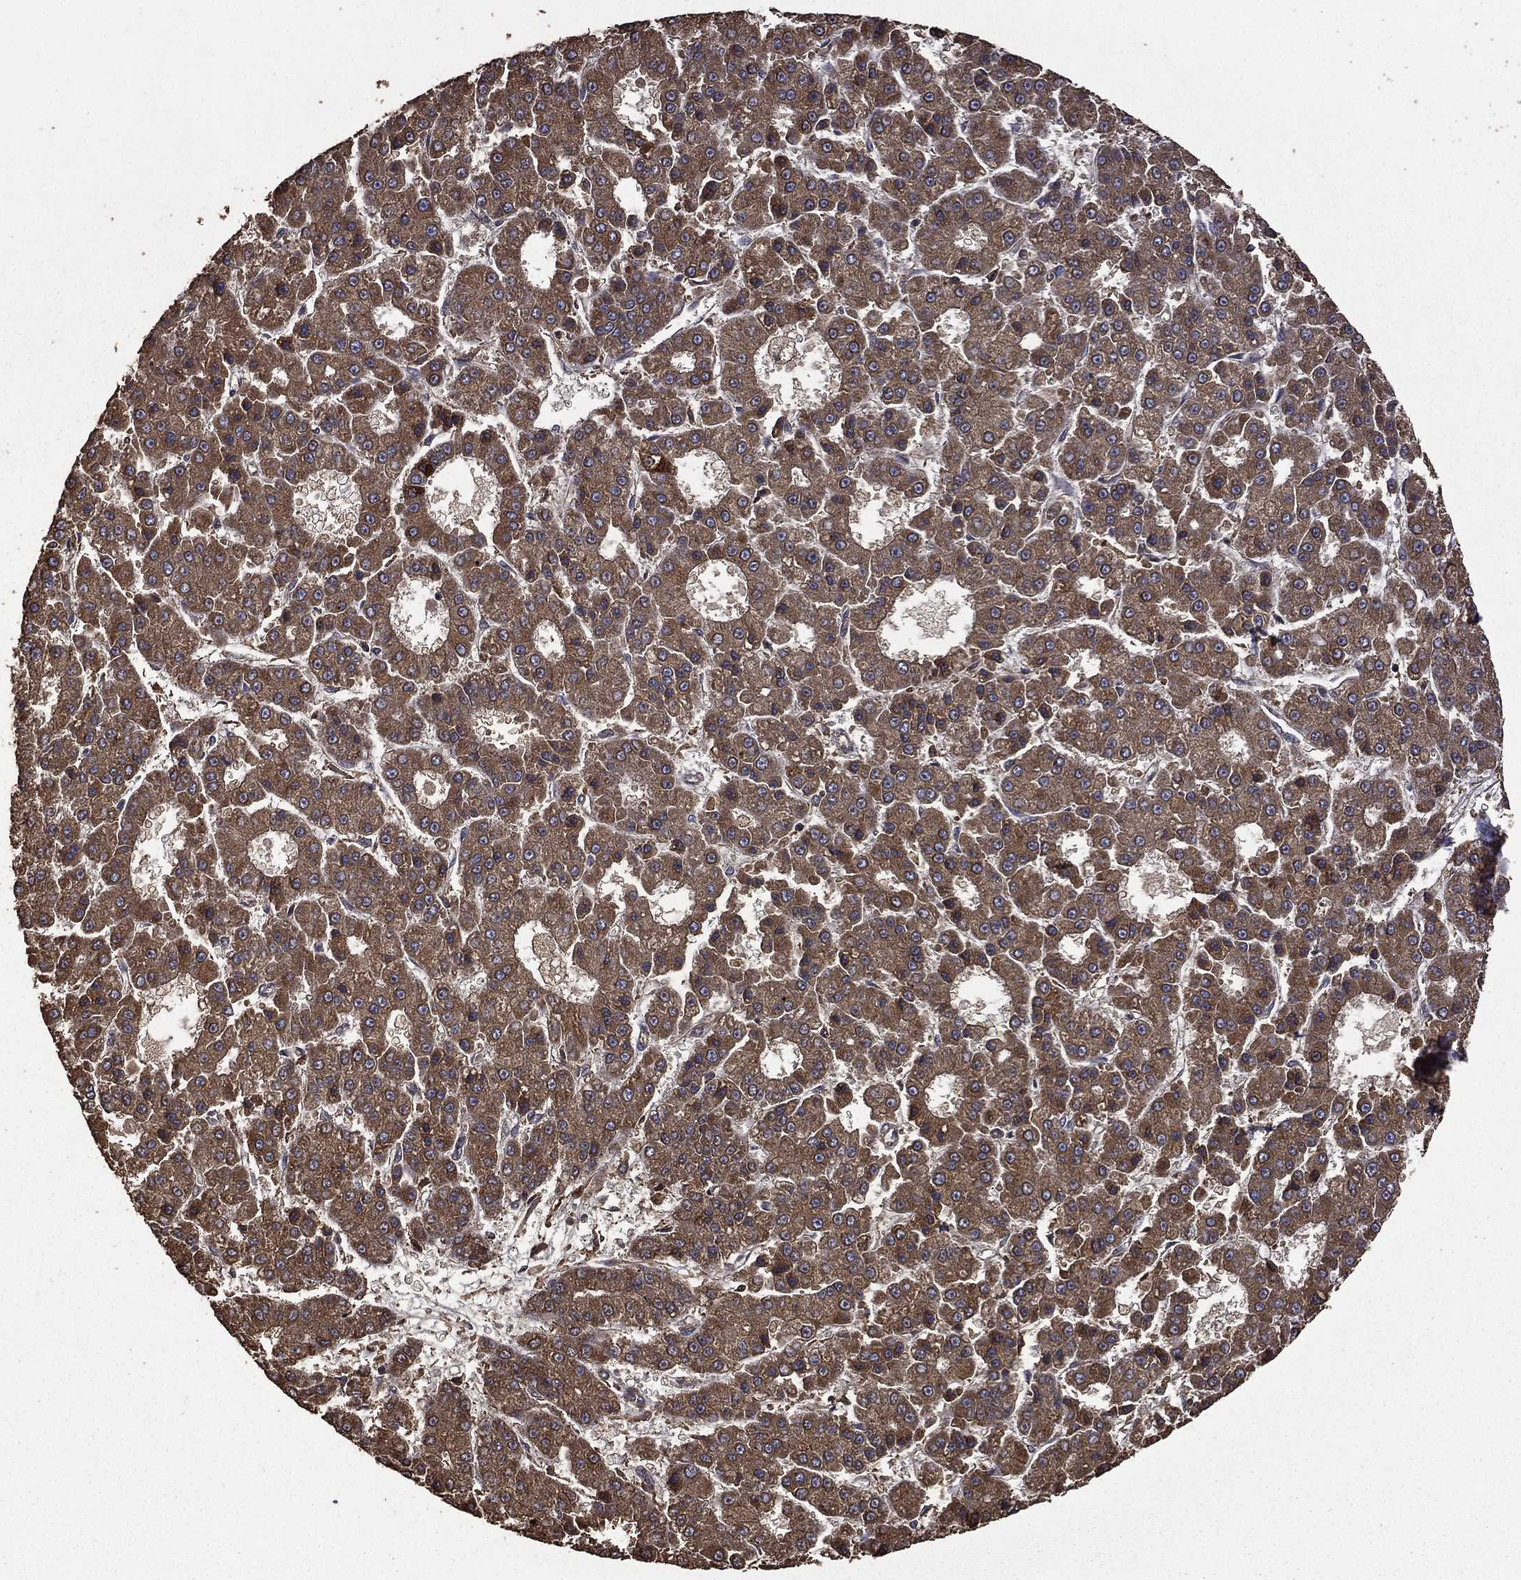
{"staining": {"intensity": "strong", "quantity": ">75%", "location": "cytoplasmic/membranous"}, "tissue": "liver cancer", "cell_type": "Tumor cells", "image_type": "cancer", "snomed": [{"axis": "morphology", "description": "Carcinoma, Hepatocellular, NOS"}, {"axis": "topography", "description": "Liver"}], "caption": "Brown immunohistochemical staining in liver cancer displays strong cytoplasmic/membranous expression in approximately >75% of tumor cells. The staining was performed using DAB (3,3'-diaminobenzidine), with brown indicating positive protein expression. Nuclei are stained blue with hematoxylin.", "gene": "METTL27", "patient": {"sex": "male", "age": 70}}